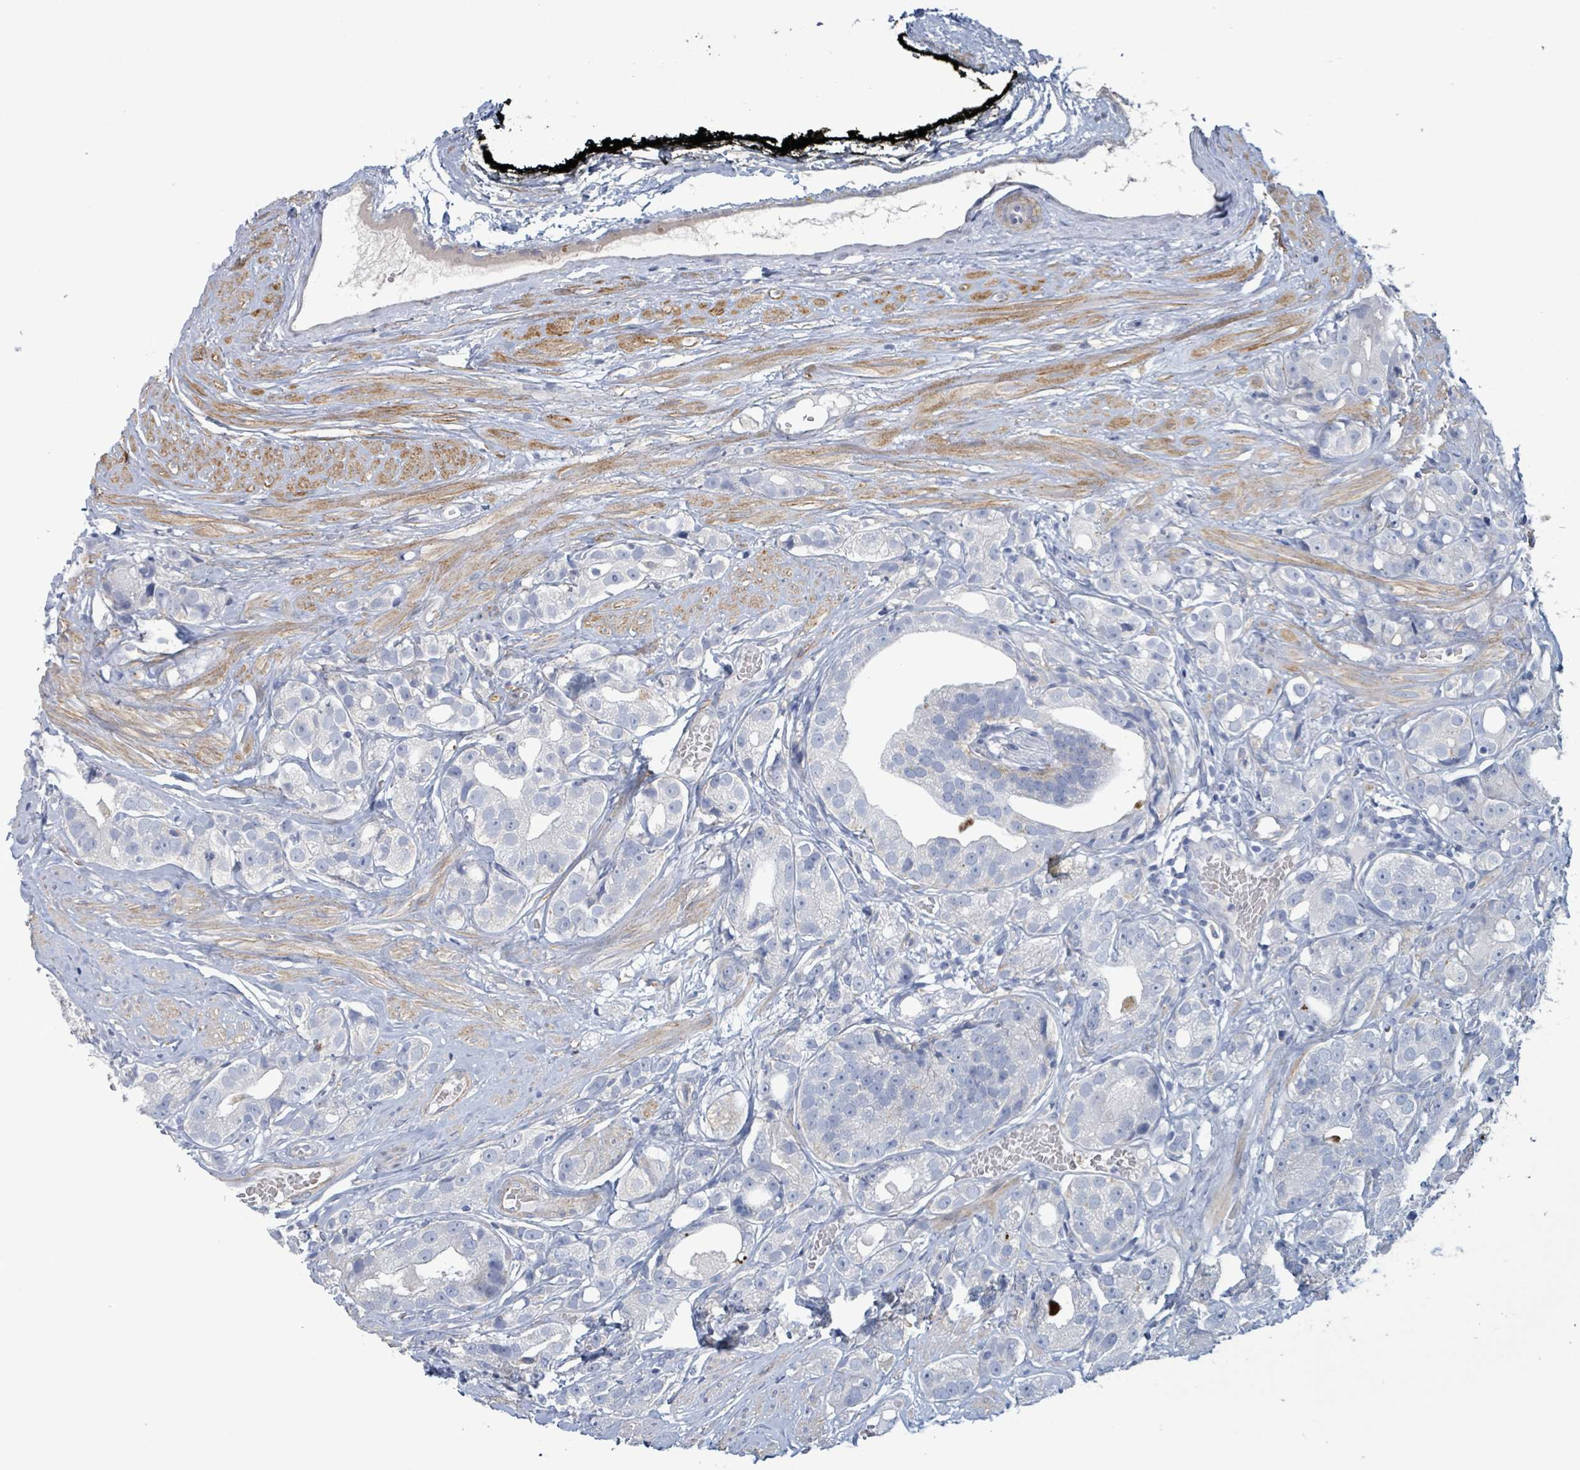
{"staining": {"intensity": "negative", "quantity": "none", "location": "none"}, "tissue": "prostate cancer", "cell_type": "Tumor cells", "image_type": "cancer", "snomed": [{"axis": "morphology", "description": "Adenocarcinoma, High grade"}, {"axis": "topography", "description": "Prostate"}], "caption": "Histopathology image shows no significant protein expression in tumor cells of high-grade adenocarcinoma (prostate).", "gene": "PKLR", "patient": {"sex": "male", "age": 71}}